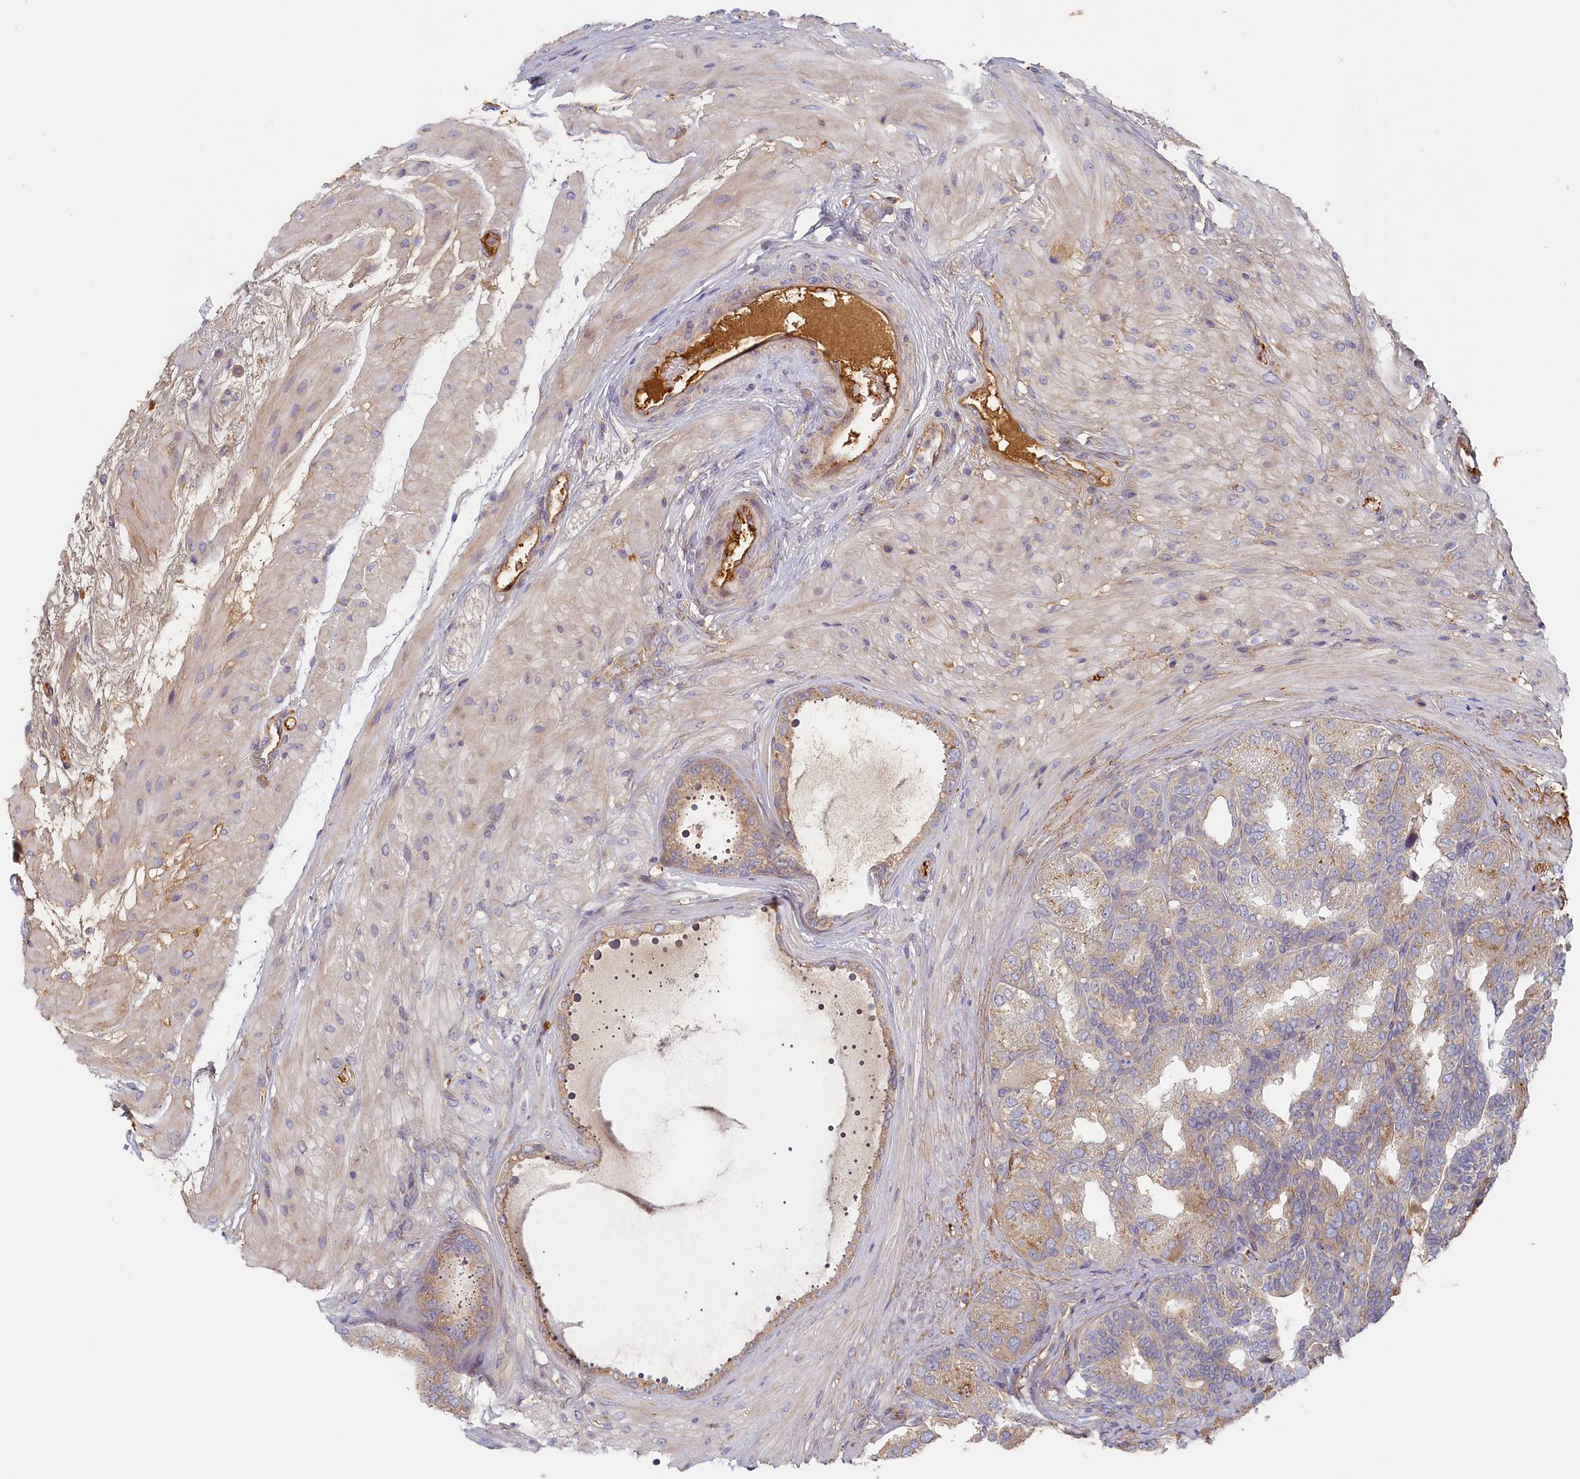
{"staining": {"intensity": "weak", "quantity": "25%-75%", "location": "cytoplasmic/membranous"}, "tissue": "seminal vesicle", "cell_type": "Glandular cells", "image_type": "normal", "snomed": [{"axis": "morphology", "description": "Normal tissue, NOS"}, {"axis": "topography", "description": "Seminal veicle"}, {"axis": "topography", "description": "Peripheral nerve tissue"}], "caption": "Seminal vesicle stained with IHC displays weak cytoplasmic/membranous positivity in about 25%-75% of glandular cells.", "gene": "STX16", "patient": {"sex": "male", "age": 63}}